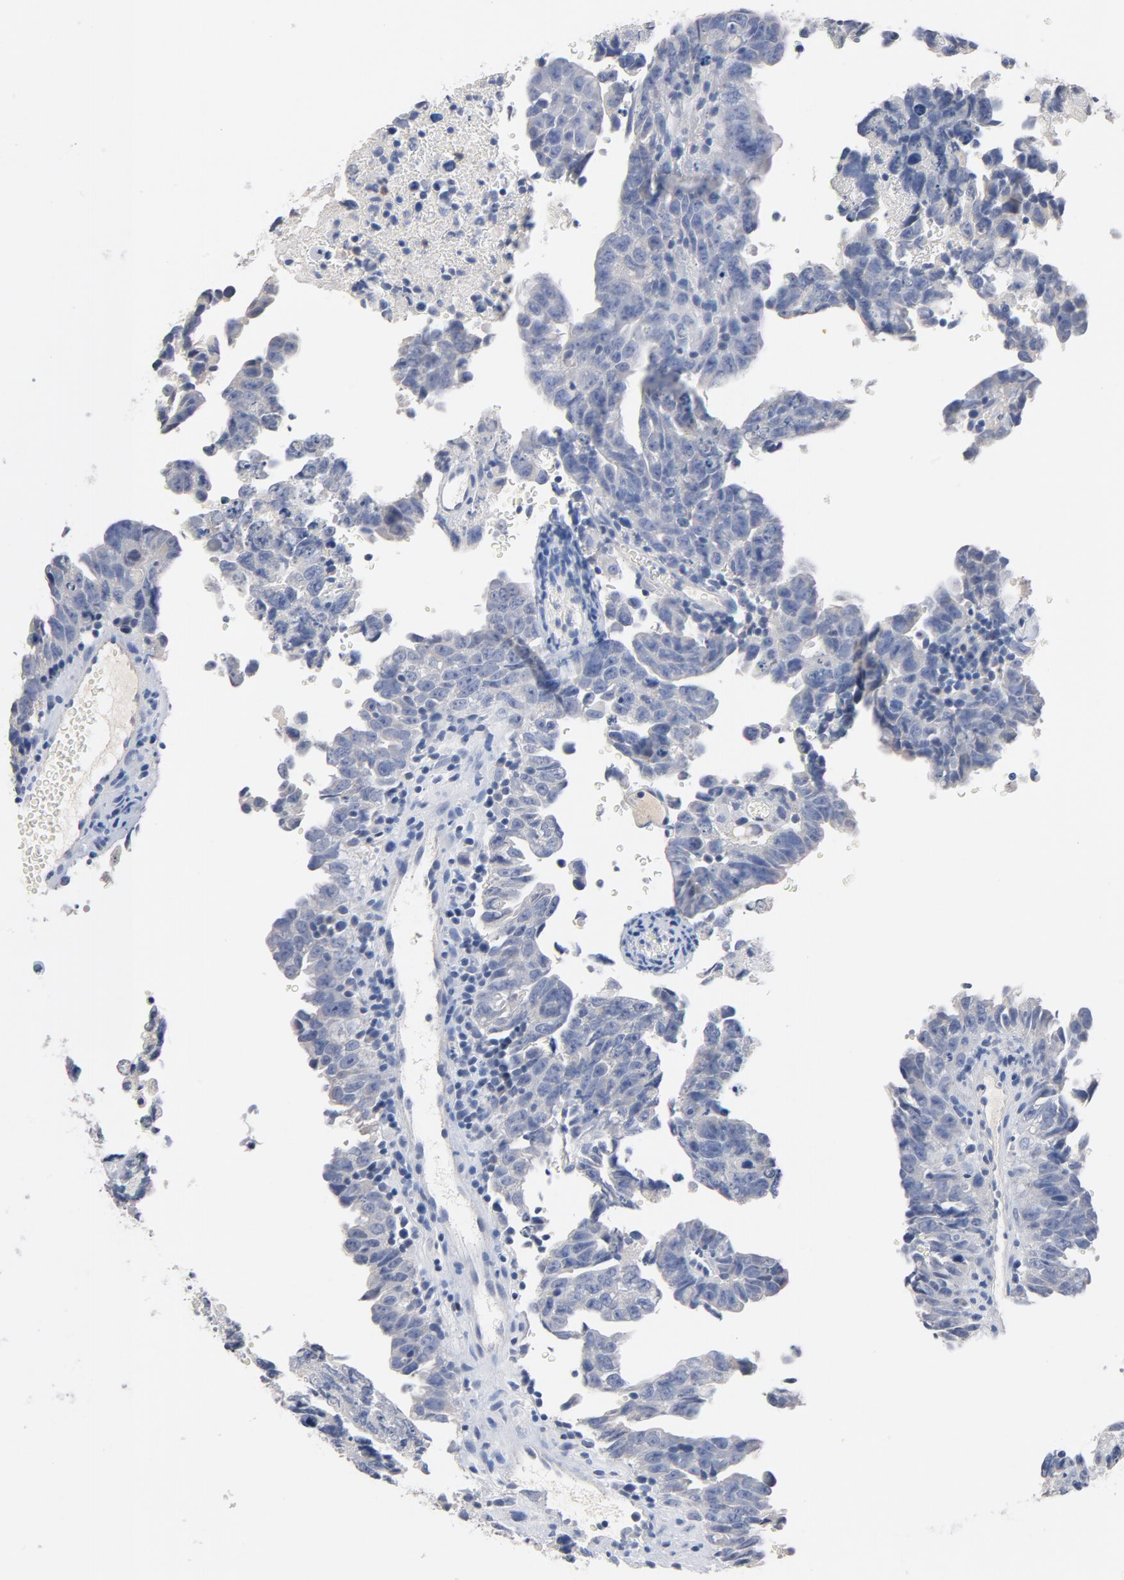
{"staining": {"intensity": "negative", "quantity": "none", "location": "none"}, "tissue": "testis cancer", "cell_type": "Tumor cells", "image_type": "cancer", "snomed": [{"axis": "morphology", "description": "Carcinoma, Embryonal, NOS"}, {"axis": "topography", "description": "Testis"}], "caption": "IHC image of human testis cancer stained for a protein (brown), which displays no staining in tumor cells.", "gene": "ZCCHC13", "patient": {"sex": "male", "age": 28}}